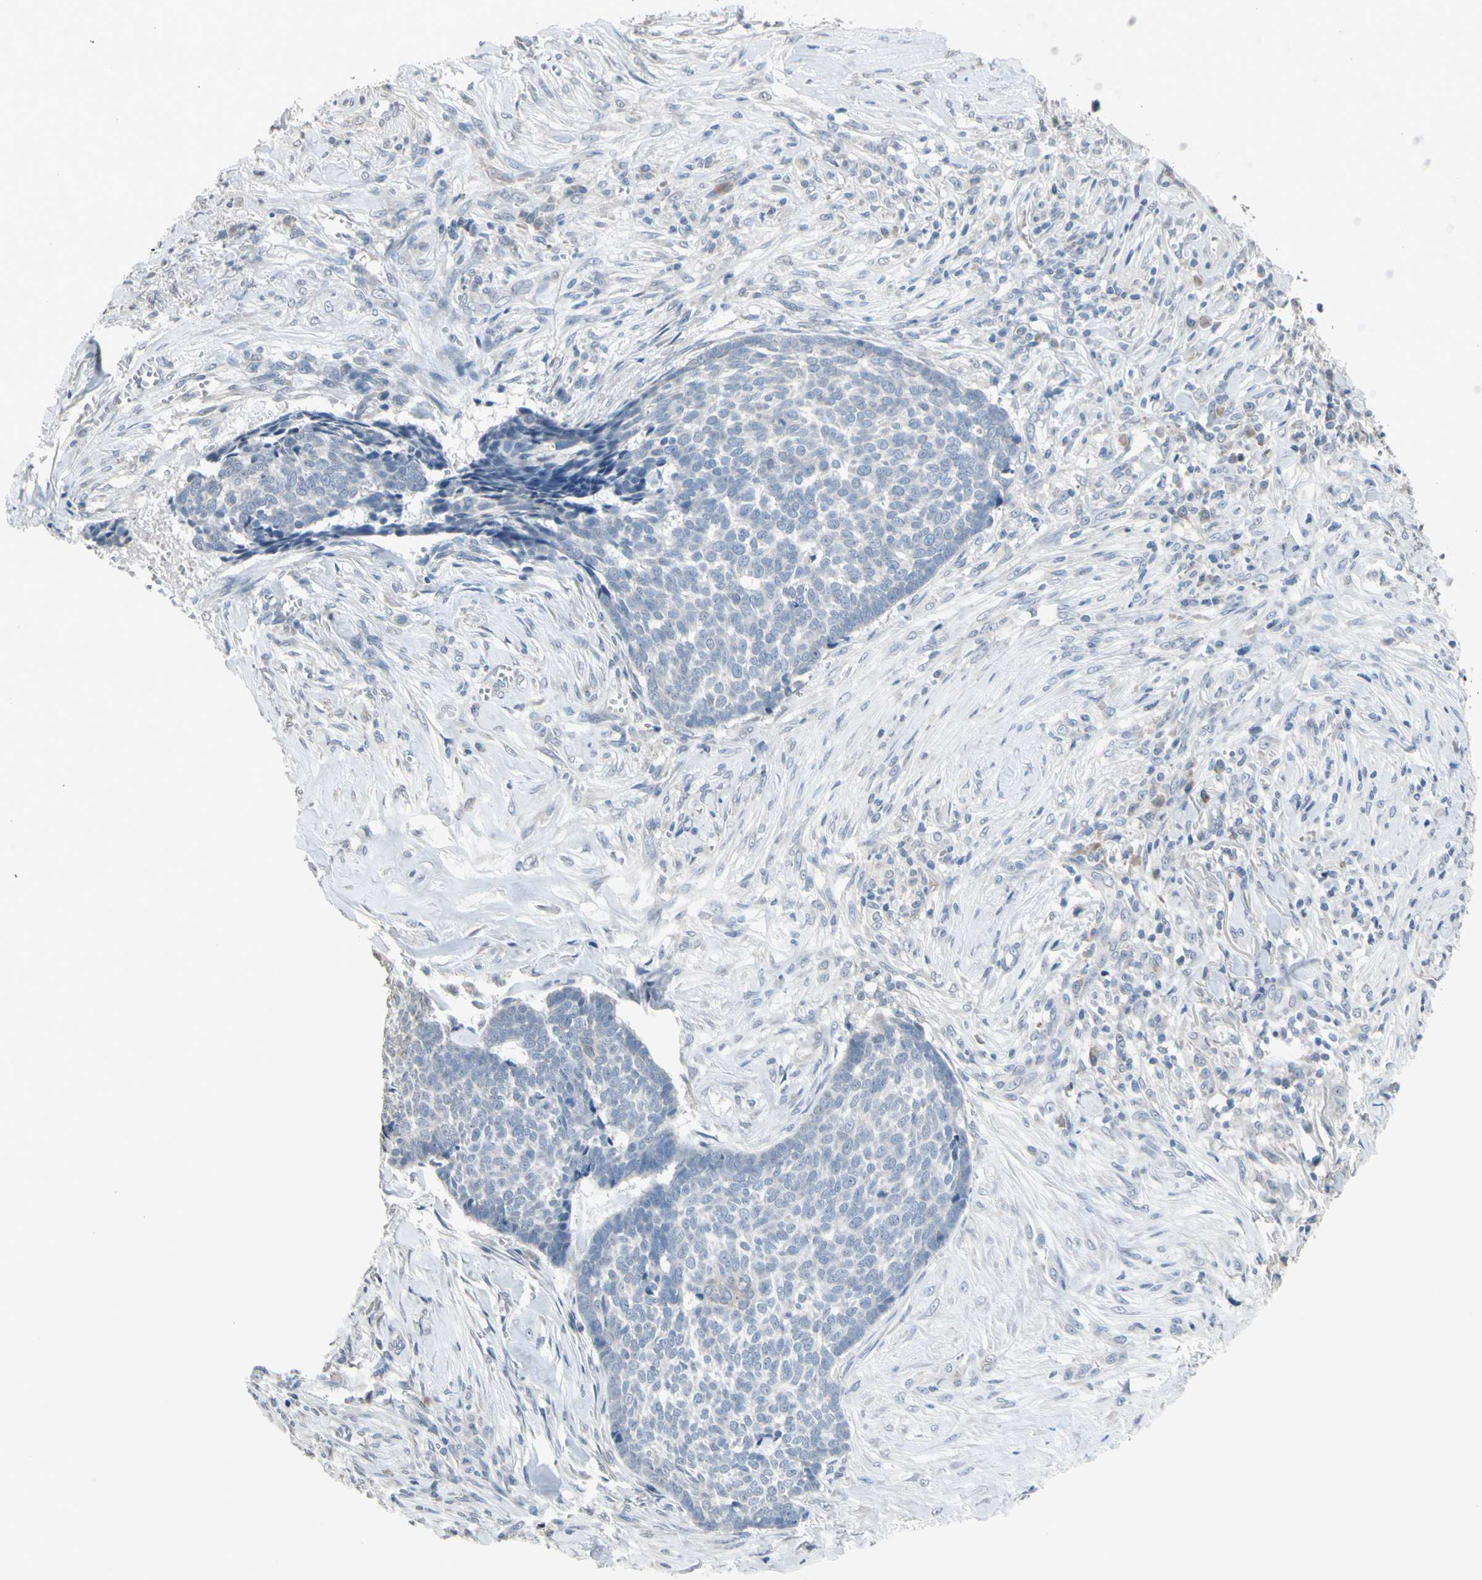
{"staining": {"intensity": "weak", "quantity": "<25%", "location": "cytoplasmic/membranous"}, "tissue": "skin cancer", "cell_type": "Tumor cells", "image_type": "cancer", "snomed": [{"axis": "morphology", "description": "Basal cell carcinoma"}, {"axis": "topography", "description": "Skin"}], "caption": "IHC of human basal cell carcinoma (skin) demonstrates no staining in tumor cells.", "gene": "SV2A", "patient": {"sex": "male", "age": 84}}